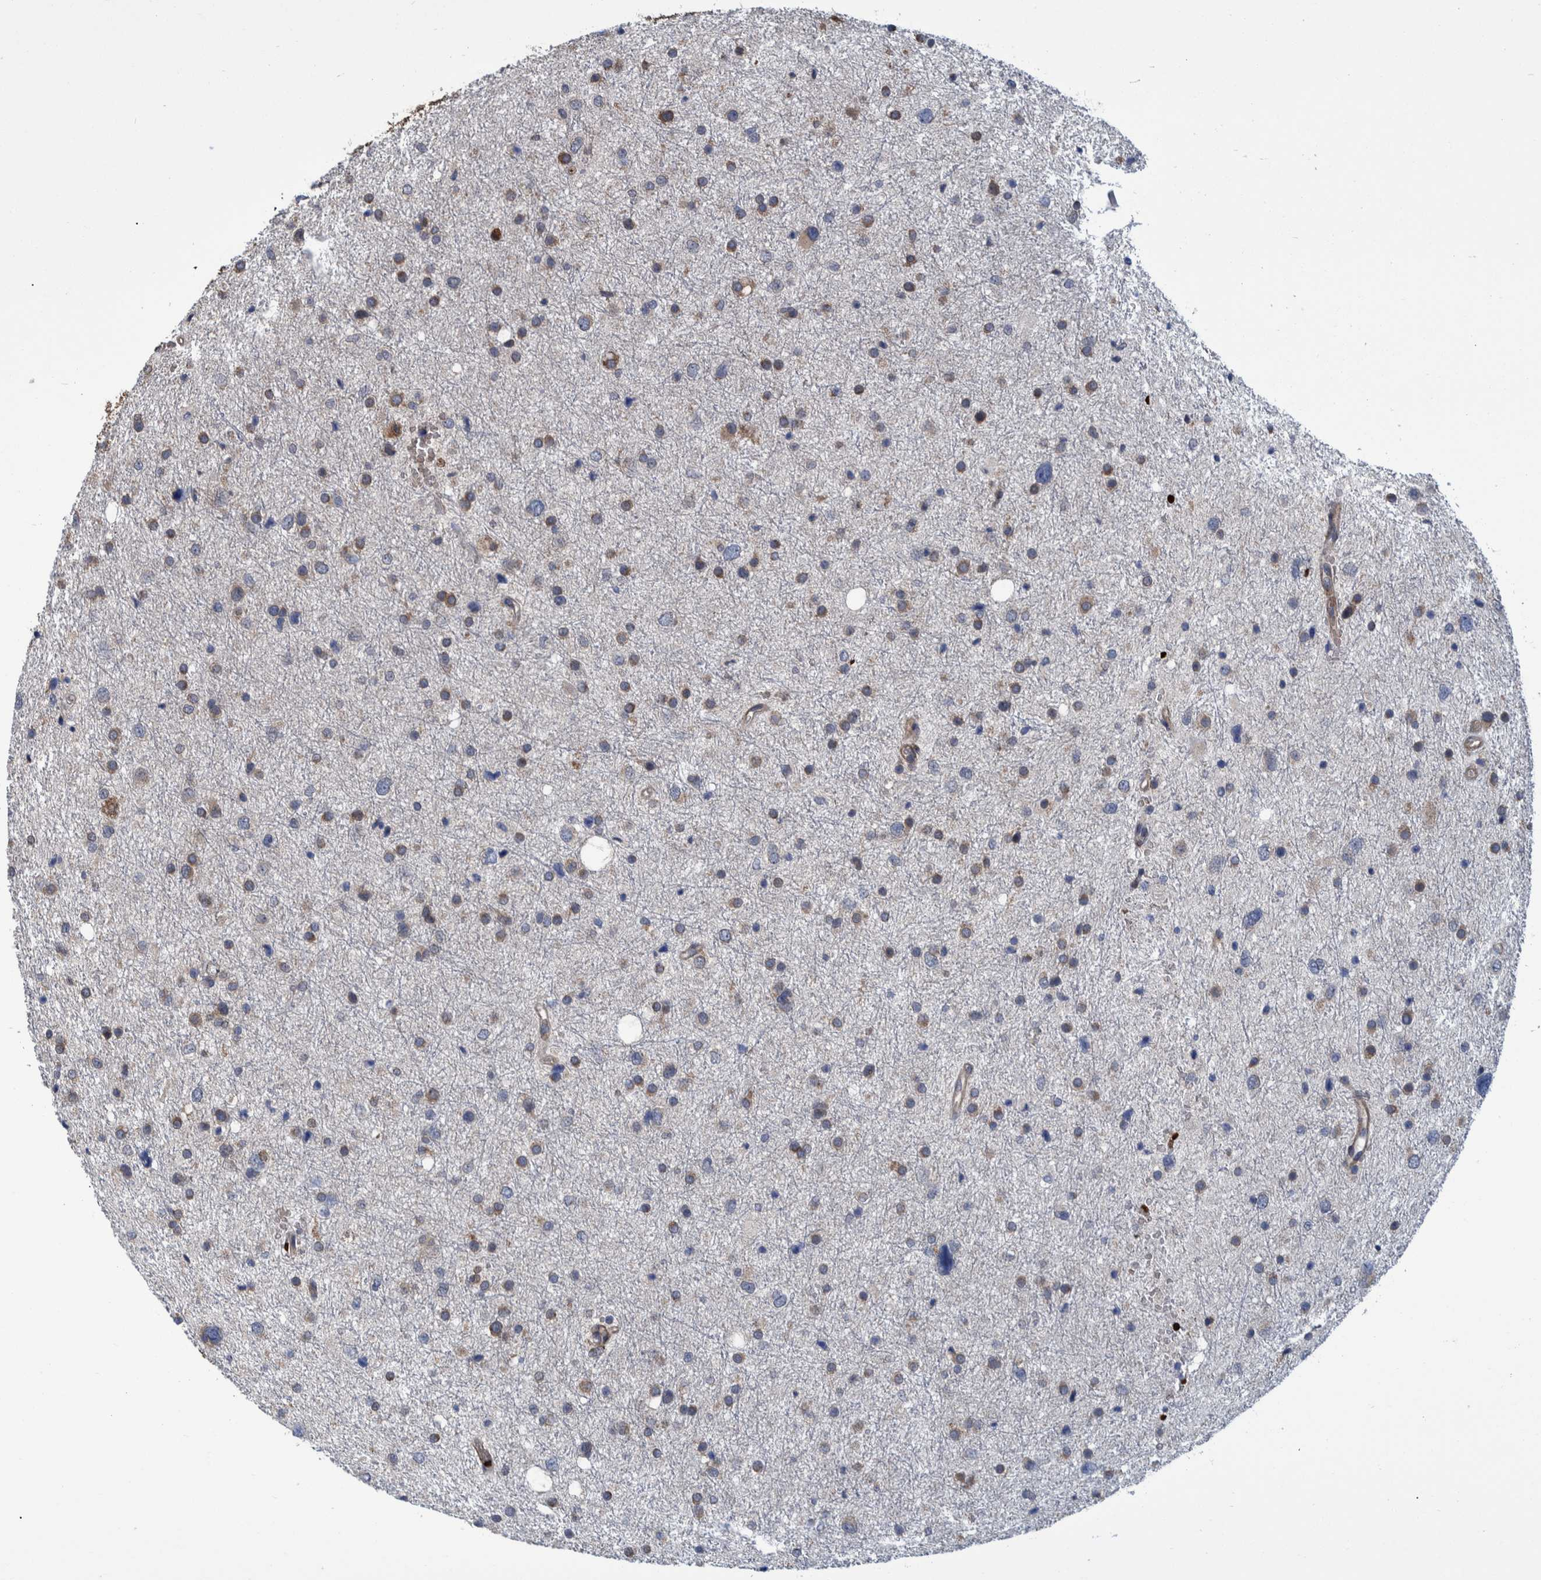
{"staining": {"intensity": "weak", "quantity": "25%-75%", "location": "cytoplasmic/membranous"}, "tissue": "glioma", "cell_type": "Tumor cells", "image_type": "cancer", "snomed": [{"axis": "morphology", "description": "Glioma, malignant, Low grade"}, {"axis": "topography", "description": "Brain"}], "caption": "Weak cytoplasmic/membranous expression for a protein is identified in approximately 25%-75% of tumor cells of glioma using IHC.", "gene": "SPAG5", "patient": {"sex": "female", "age": 37}}